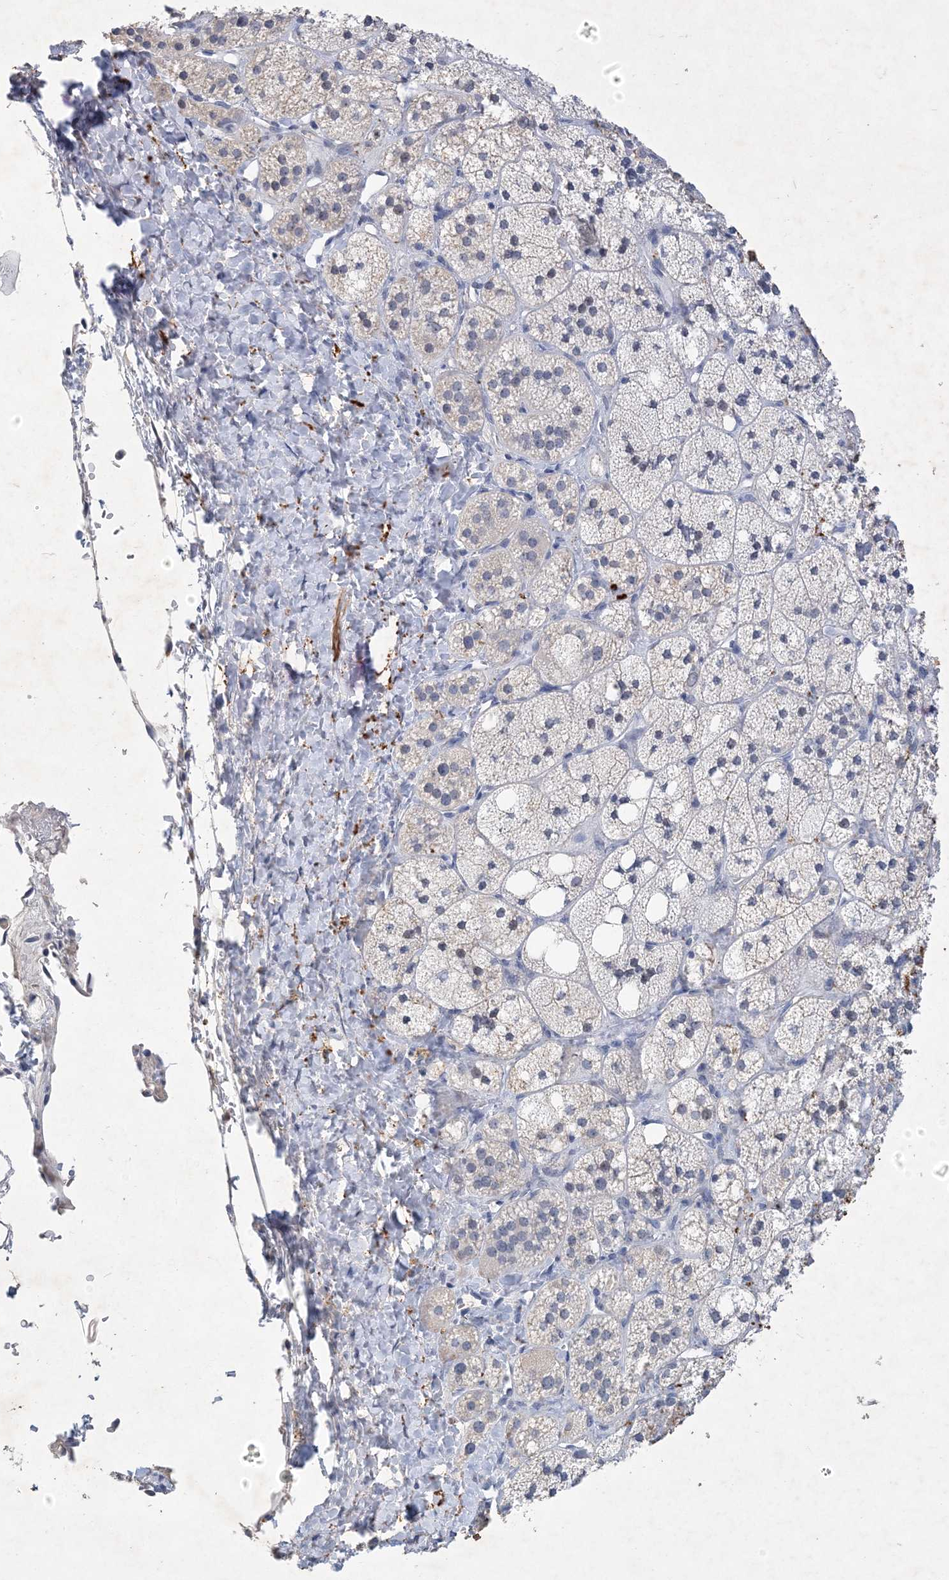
{"staining": {"intensity": "strong", "quantity": "<25%", "location": "cytoplasmic/membranous"}, "tissue": "adrenal gland", "cell_type": "Glandular cells", "image_type": "normal", "snomed": [{"axis": "morphology", "description": "Normal tissue, NOS"}, {"axis": "topography", "description": "Adrenal gland"}], "caption": "Immunohistochemical staining of unremarkable adrenal gland reveals <25% levels of strong cytoplasmic/membranous protein staining in about <25% of glandular cells.", "gene": "C11orf58", "patient": {"sex": "male", "age": 61}}